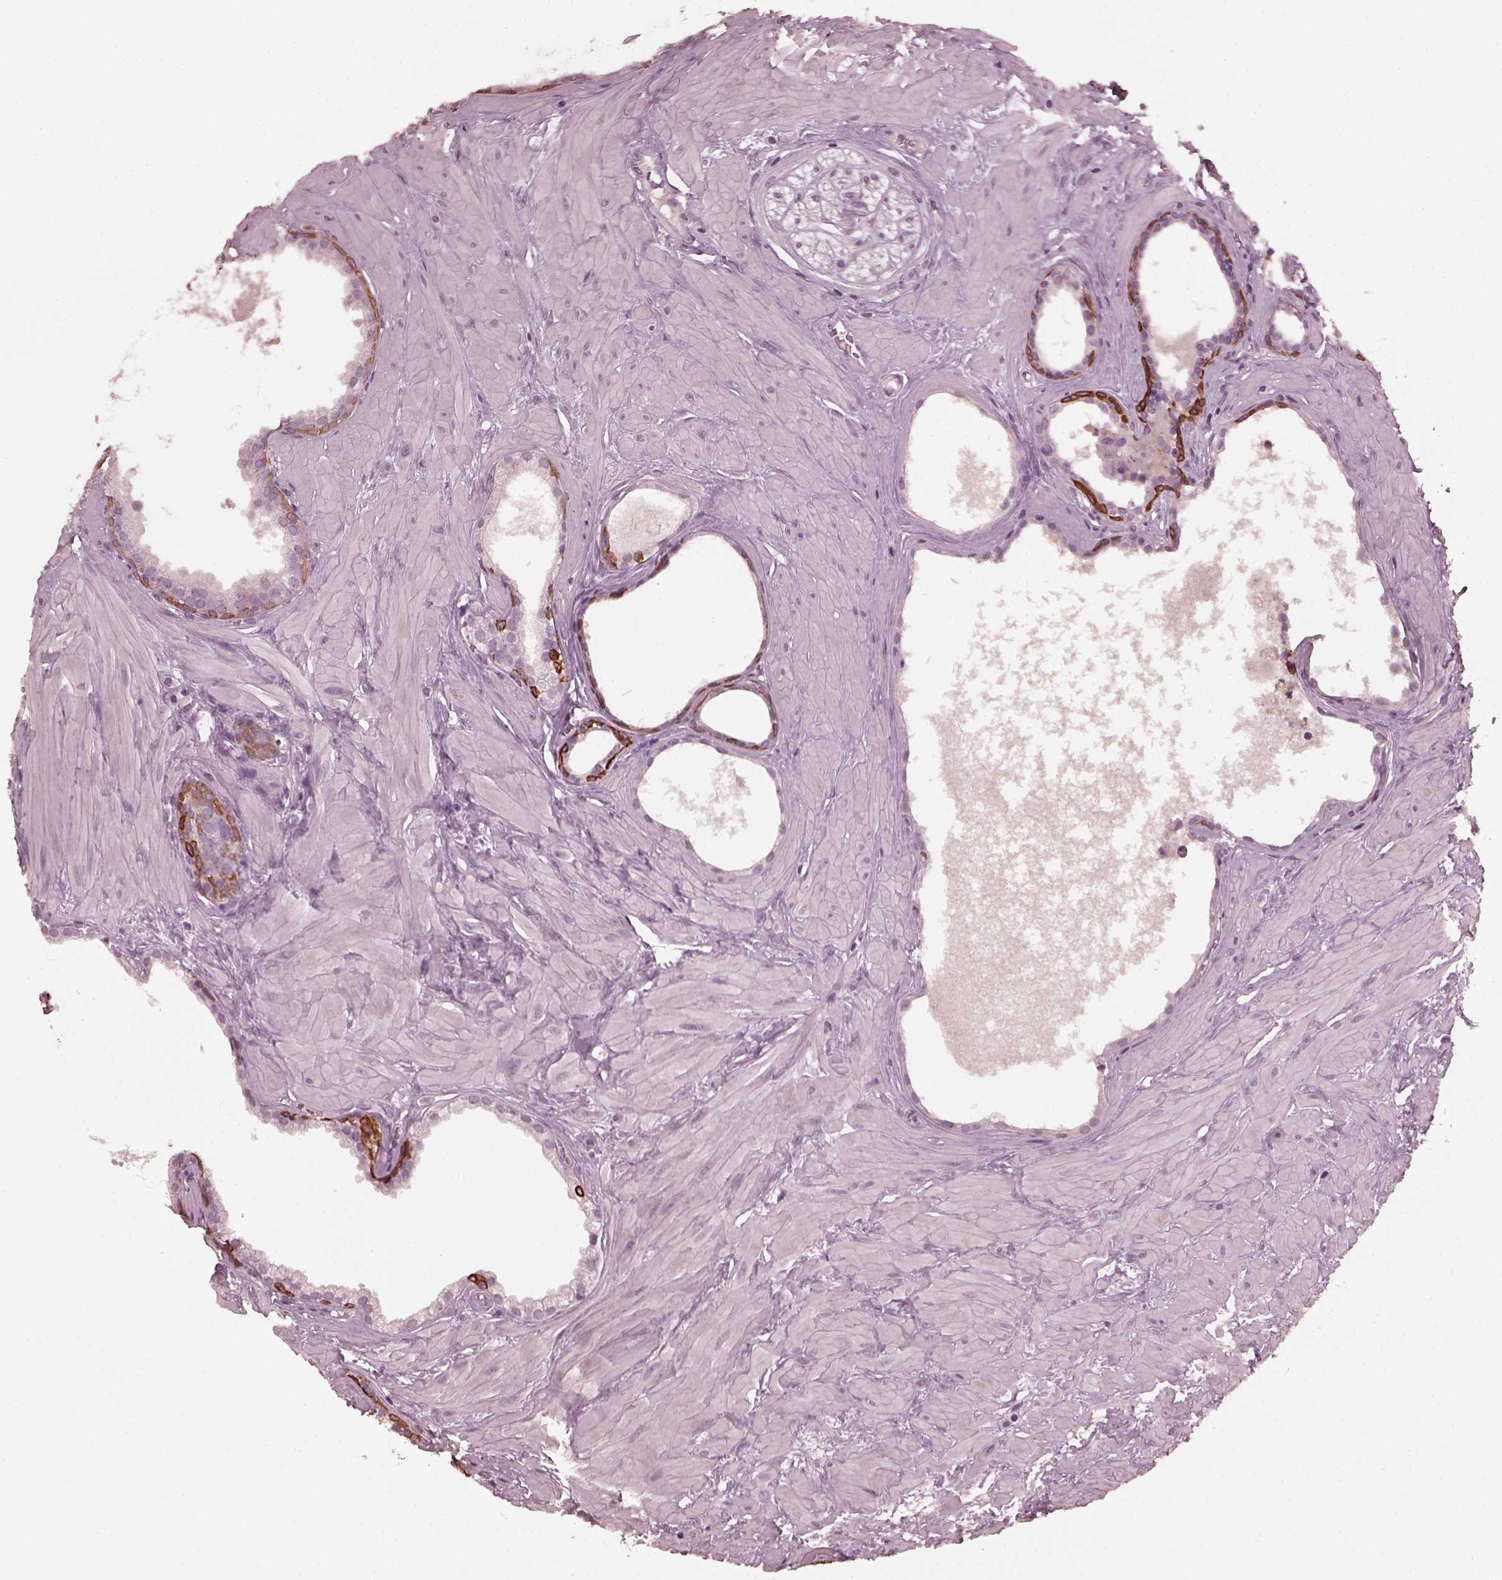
{"staining": {"intensity": "strong", "quantity": "<25%", "location": "cytoplasmic/membranous"}, "tissue": "prostate", "cell_type": "Glandular cells", "image_type": "normal", "snomed": [{"axis": "morphology", "description": "Normal tissue, NOS"}, {"axis": "topography", "description": "Prostate"}], "caption": "DAB (3,3'-diaminobenzidine) immunohistochemical staining of normal prostate demonstrates strong cytoplasmic/membranous protein expression in approximately <25% of glandular cells. (DAB IHC, brown staining for protein, blue staining for nuclei).", "gene": "KRT79", "patient": {"sex": "male", "age": 48}}